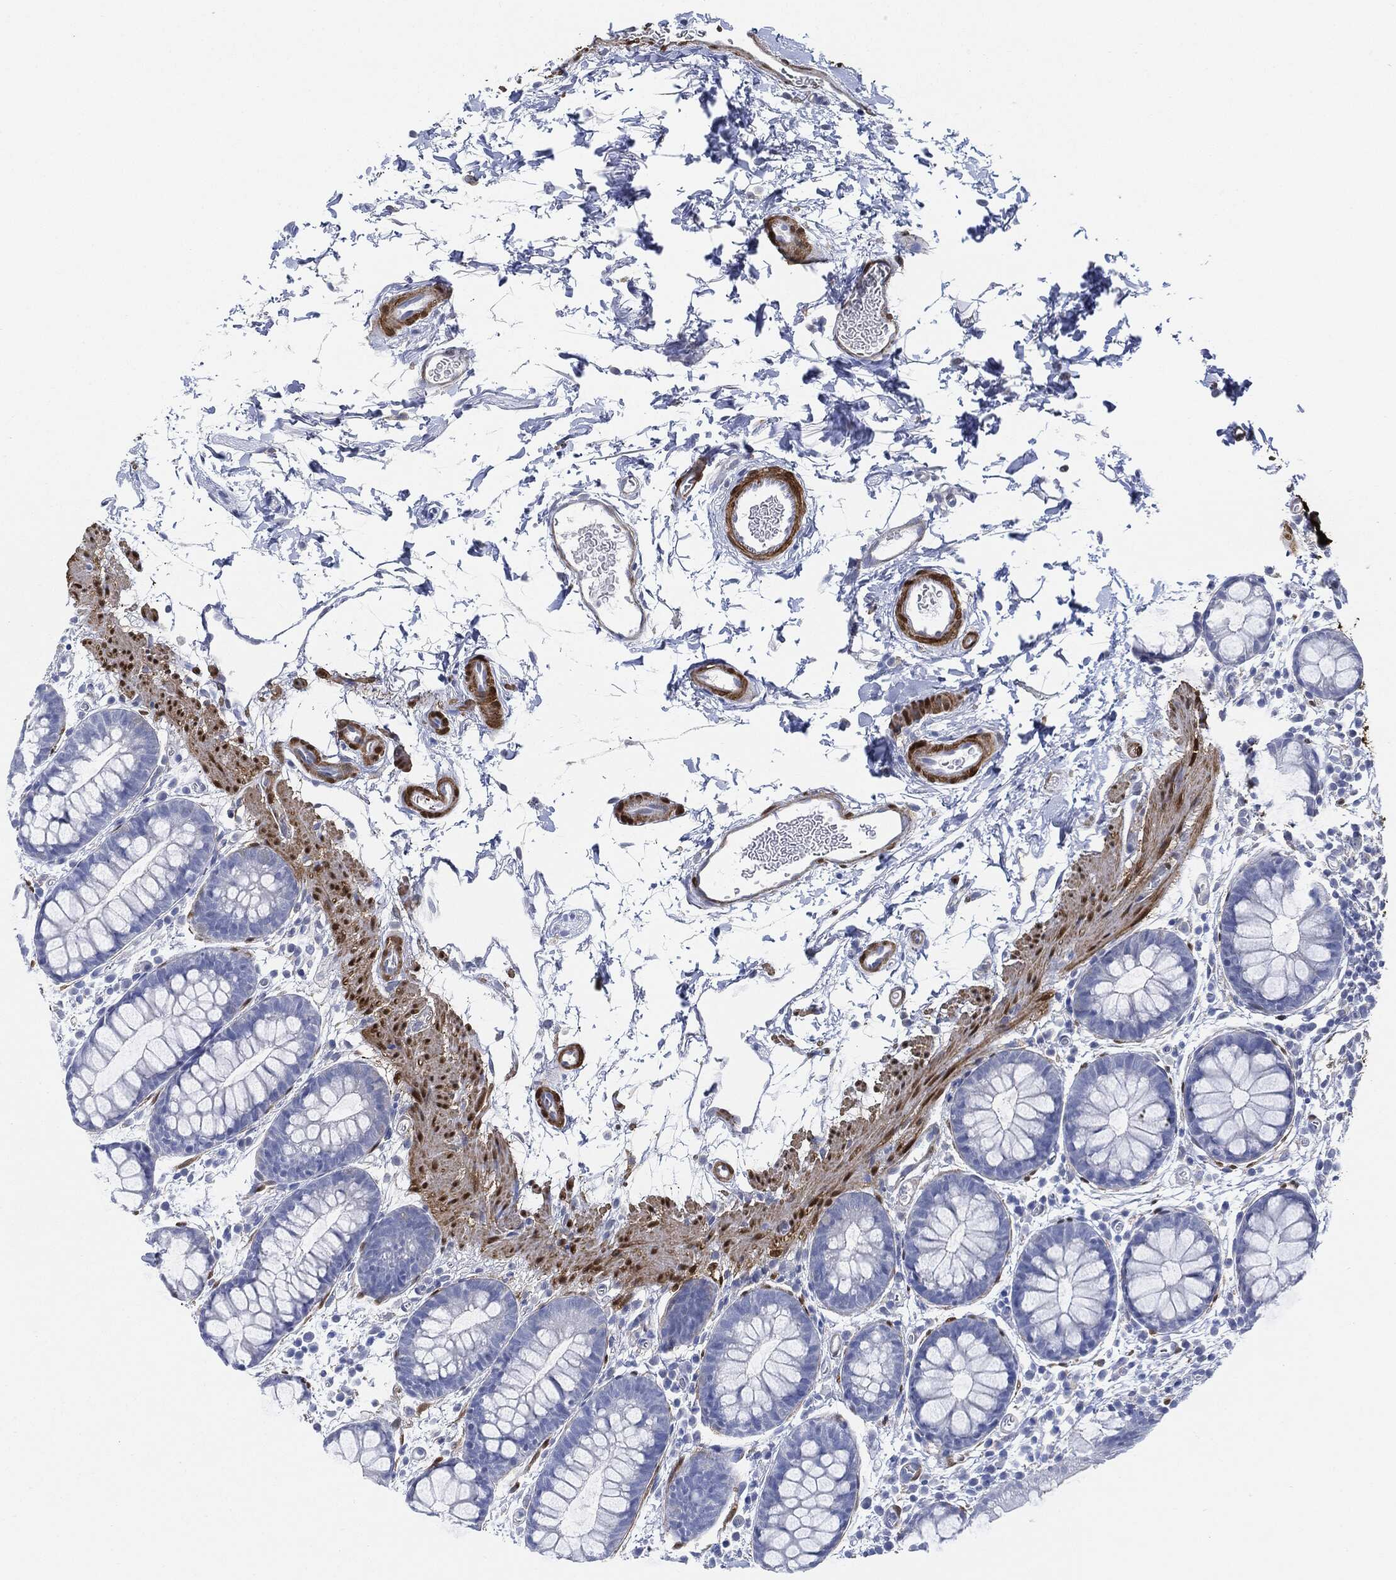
{"staining": {"intensity": "negative", "quantity": "none", "location": "none"}, "tissue": "rectum", "cell_type": "Glandular cells", "image_type": "normal", "snomed": [{"axis": "morphology", "description": "Normal tissue, NOS"}, {"axis": "topography", "description": "Rectum"}], "caption": "A histopathology image of human rectum is negative for staining in glandular cells.", "gene": "TAGLN", "patient": {"sex": "male", "age": 57}}